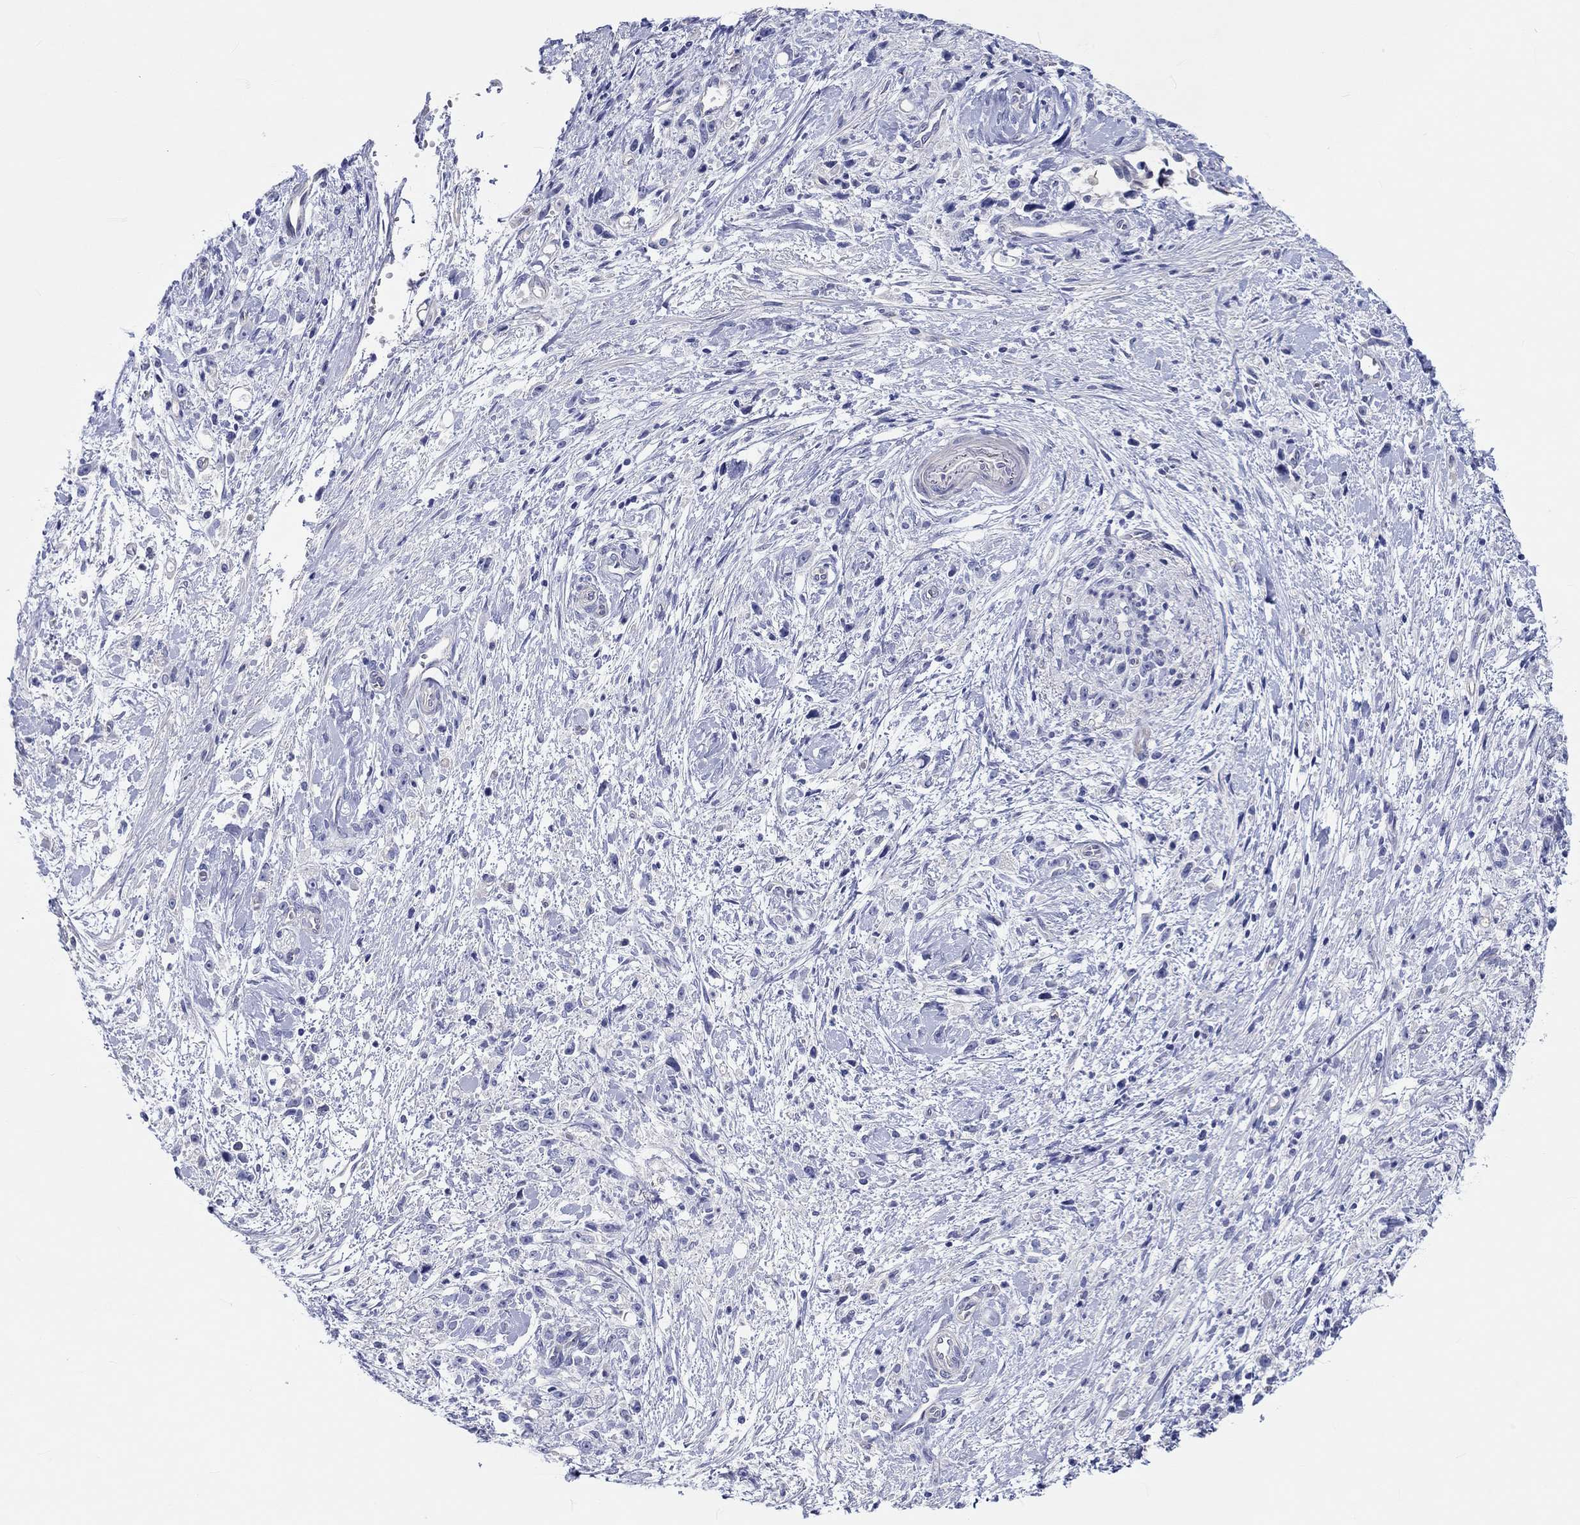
{"staining": {"intensity": "negative", "quantity": "none", "location": "none"}, "tissue": "stomach cancer", "cell_type": "Tumor cells", "image_type": "cancer", "snomed": [{"axis": "morphology", "description": "Adenocarcinoma, NOS"}, {"axis": "topography", "description": "Stomach"}], "caption": "A high-resolution histopathology image shows immunohistochemistry (IHC) staining of stomach cancer, which exhibits no significant staining in tumor cells. Brightfield microscopy of immunohistochemistry (IHC) stained with DAB (brown) and hematoxylin (blue), captured at high magnification.", "gene": "CDY2B", "patient": {"sex": "female", "age": 59}}